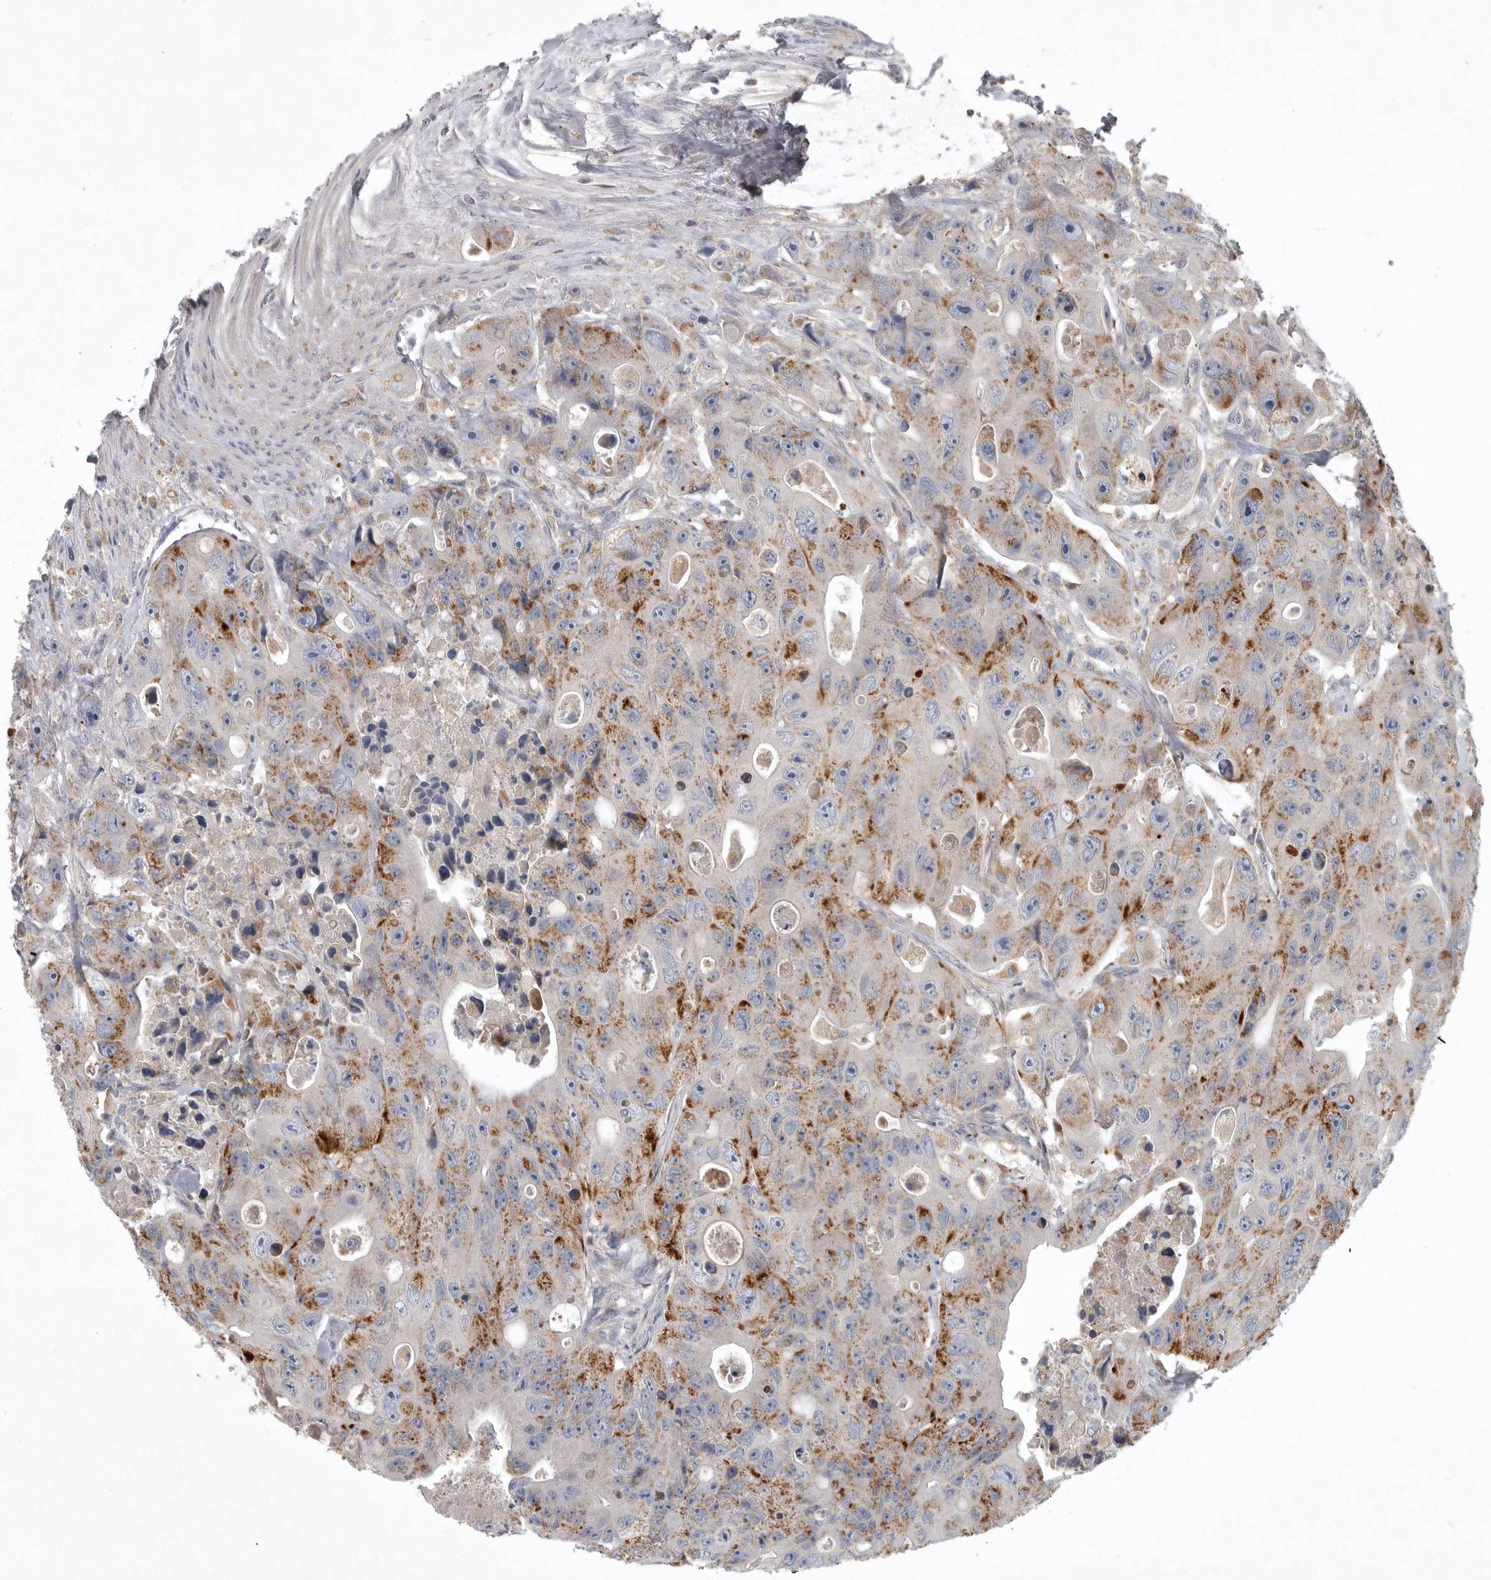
{"staining": {"intensity": "moderate", "quantity": ">75%", "location": "cytoplasmic/membranous"}, "tissue": "colorectal cancer", "cell_type": "Tumor cells", "image_type": "cancer", "snomed": [{"axis": "morphology", "description": "Adenocarcinoma, NOS"}, {"axis": "topography", "description": "Colon"}], "caption": "A photomicrograph of human adenocarcinoma (colorectal) stained for a protein reveals moderate cytoplasmic/membranous brown staining in tumor cells. Immunohistochemistry (ihc) stains the protein of interest in brown and the nuclei are stained blue.", "gene": "LAMTOR3", "patient": {"sex": "female", "age": 46}}